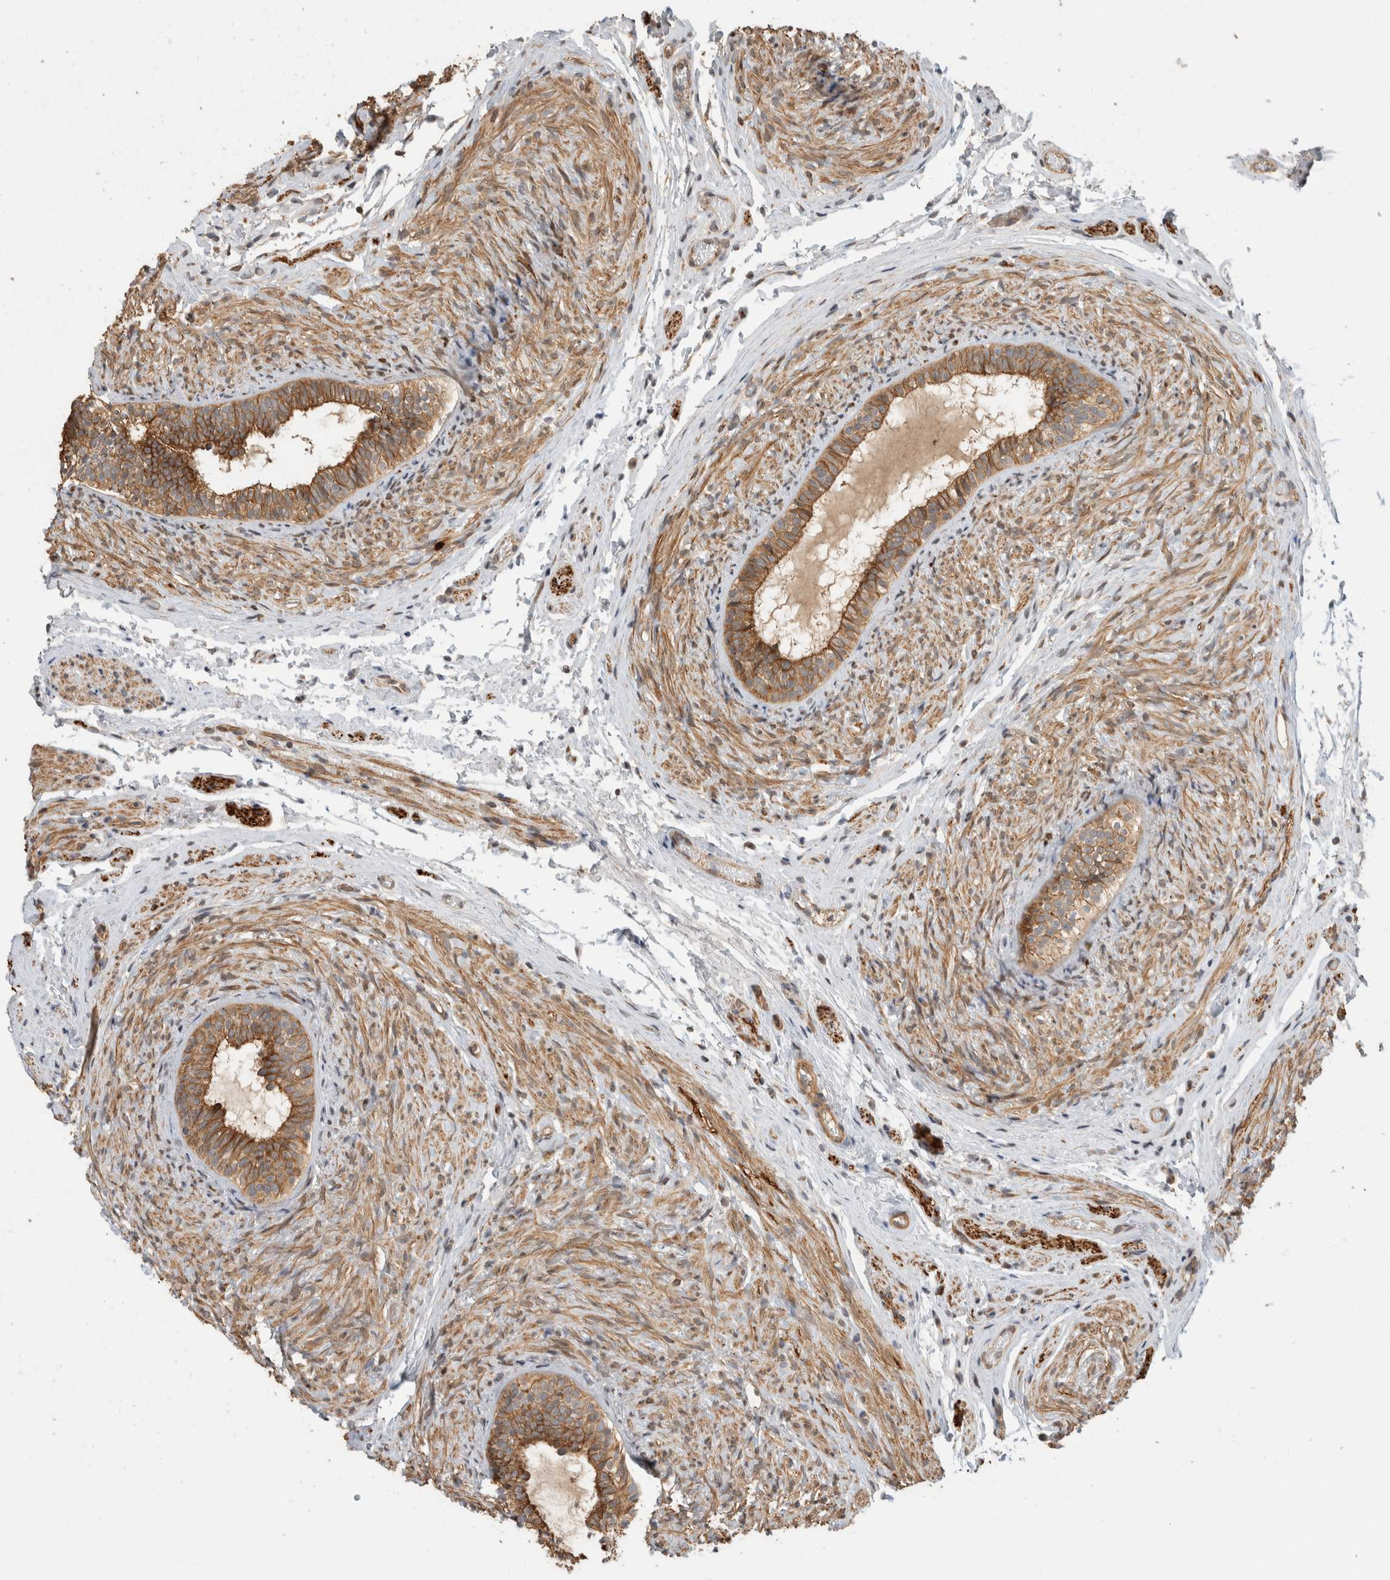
{"staining": {"intensity": "moderate", "quantity": ">75%", "location": "cytoplasmic/membranous"}, "tissue": "epididymis", "cell_type": "Glandular cells", "image_type": "normal", "snomed": [{"axis": "morphology", "description": "Normal tissue, NOS"}, {"axis": "topography", "description": "Epididymis"}], "caption": "Immunohistochemical staining of unremarkable human epididymis reveals medium levels of moderate cytoplasmic/membranous staining in about >75% of glandular cells. (brown staining indicates protein expression, while blue staining denotes nuclei).", "gene": "PCDHB15", "patient": {"sex": "male", "age": 5}}